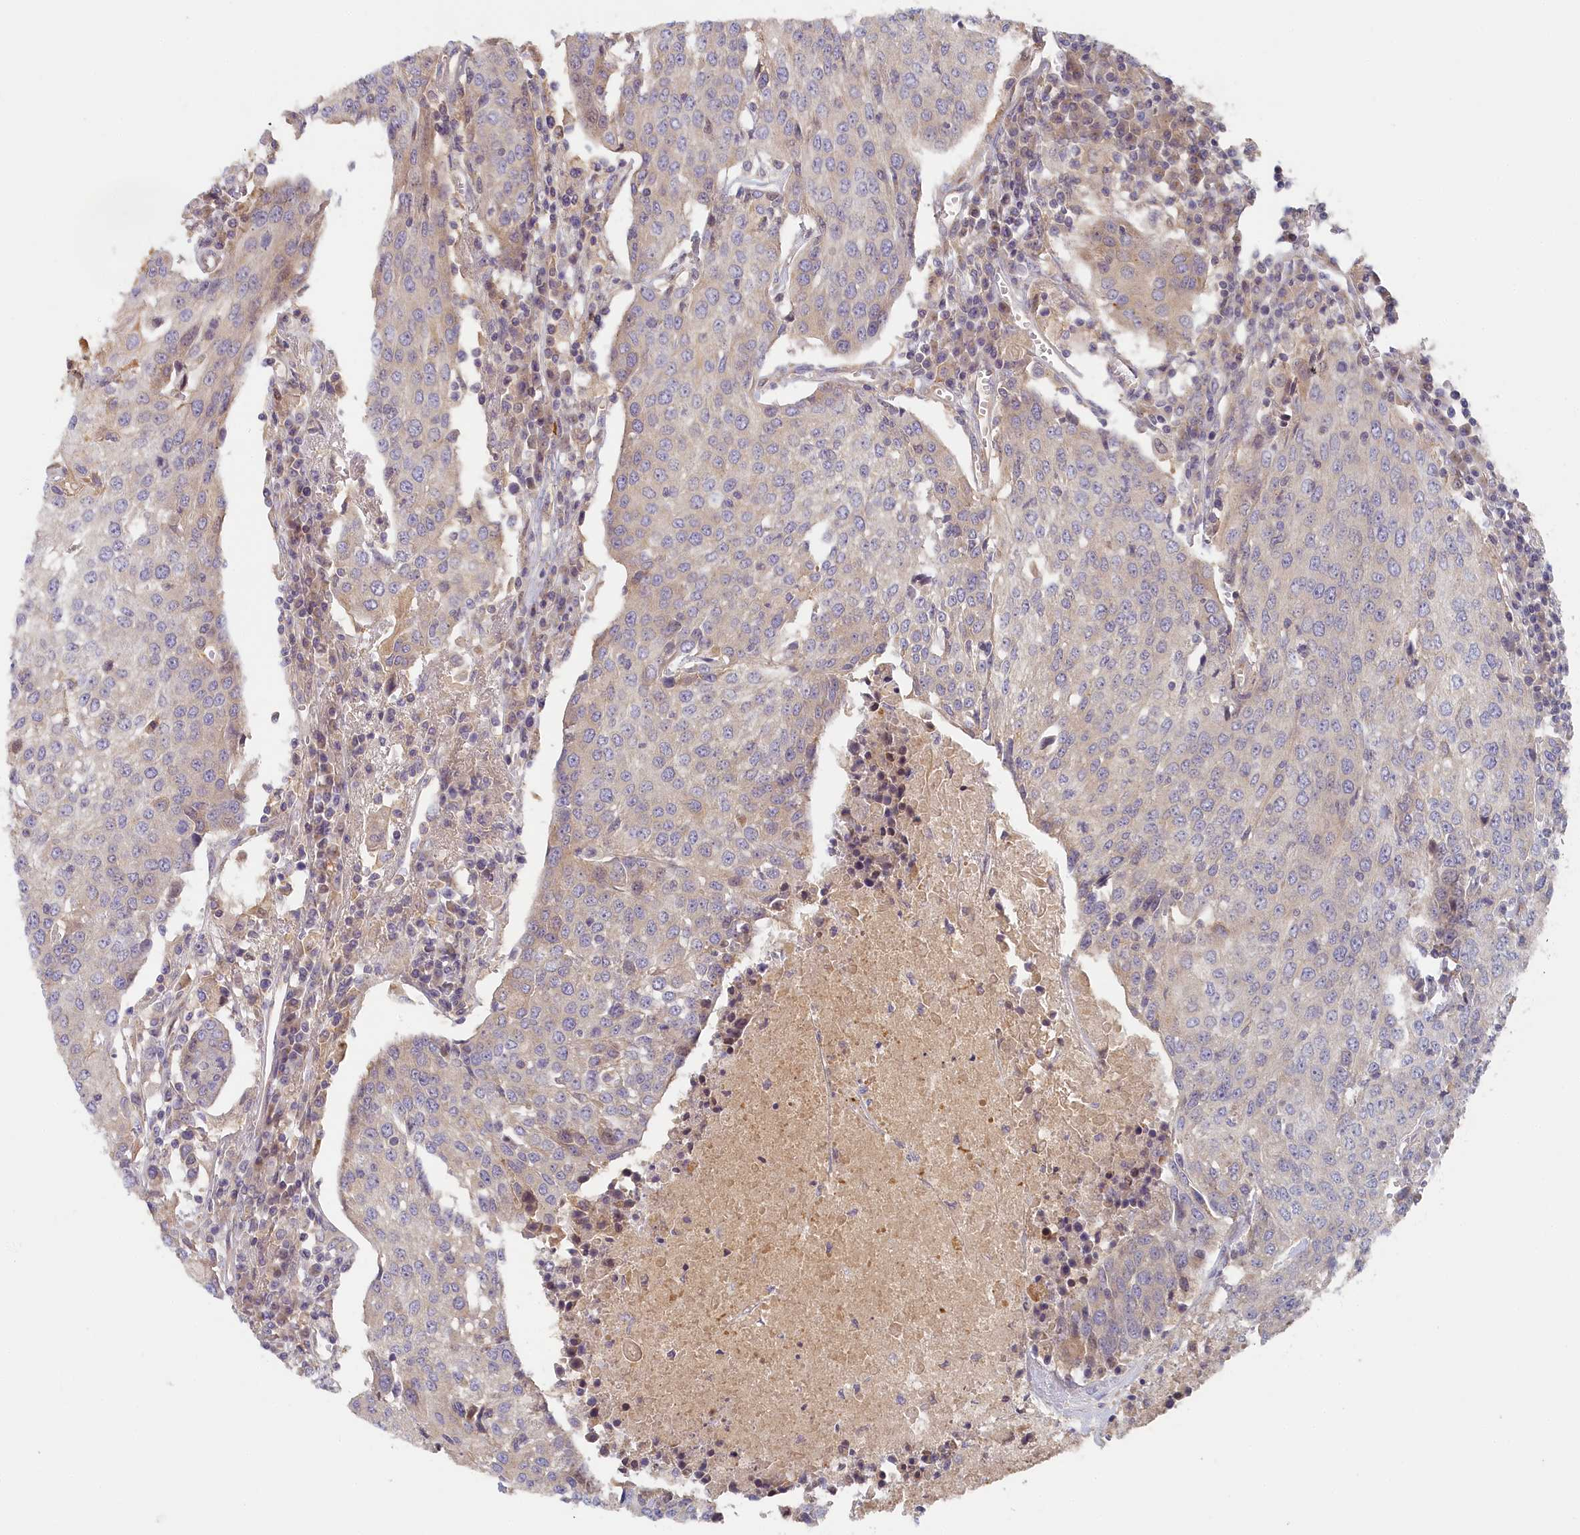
{"staining": {"intensity": "negative", "quantity": "none", "location": "none"}, "tissue": "urothelial cancer", "cell_type": "Tumor cells", "image_type": "cancer", "snomed": [{"axis": "morphology", "description": "Urothelial carcinoma, High grade"}, {"axis": "topography", "description": "Urinary bladder"}], "caption": "Tumor cells show no significant expression in high-grade urothelial carcinoma. (Stains: DAB (3,3'-diaminobenzidine) immunohistochemistry with hematoxylin counter stain, Microscopy: brightfield microscopy at high magnification).", "gene": "STX16", "patient": {"sex": "female", "age": 85}}